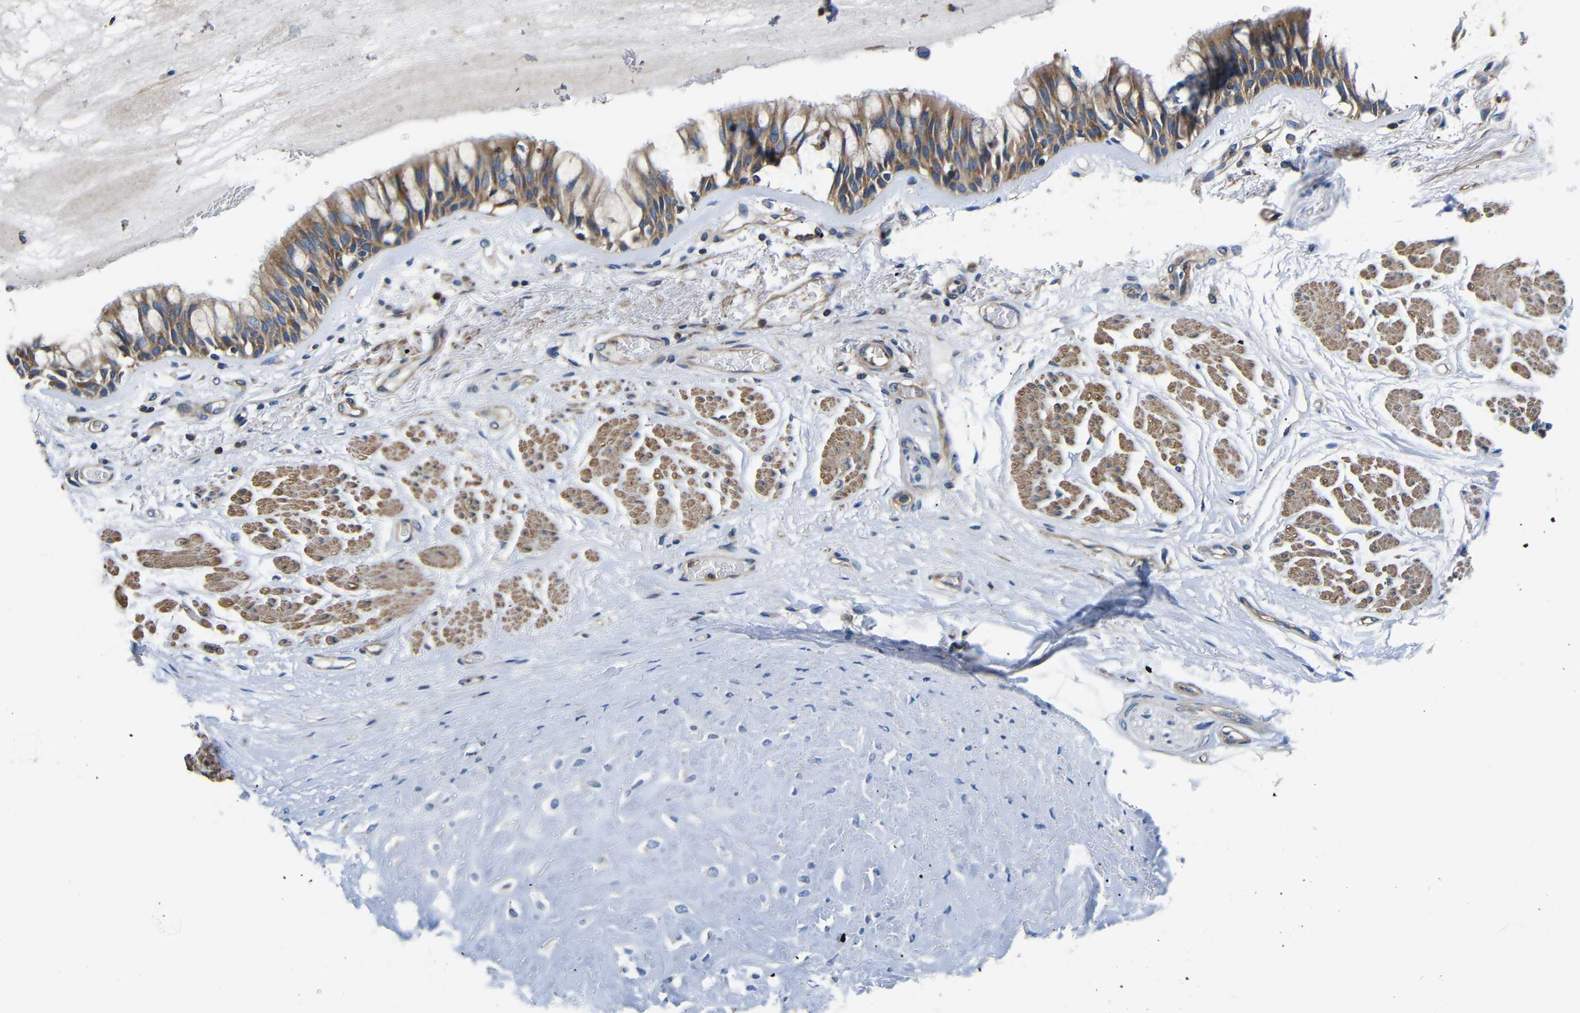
{"staining": {"intensity": "moderate", "quantity": ">75%", "location": "cytoplasmic/membranous"}, "tissue": "bronchus", "cell_type": "Respiratory epithelial cells", "image_type": "normal", "snomed": [{"axis": "morphology", "description": "Normal tissue, NOS"}, {"axis": "topography", "description": "Bronchus"}], "caption": "High-magnification brightfield microscopy of unremarkable bronchus stained with DAB (brown) and counterstained with hematoxylin (blue). respiratory epithelial cells exhibit moderate cytoplasmic/membranous positivity is identified in approximately>75% of cells.", "gene": "CNR2", "patient": {"sex": "male", "age": 66}}